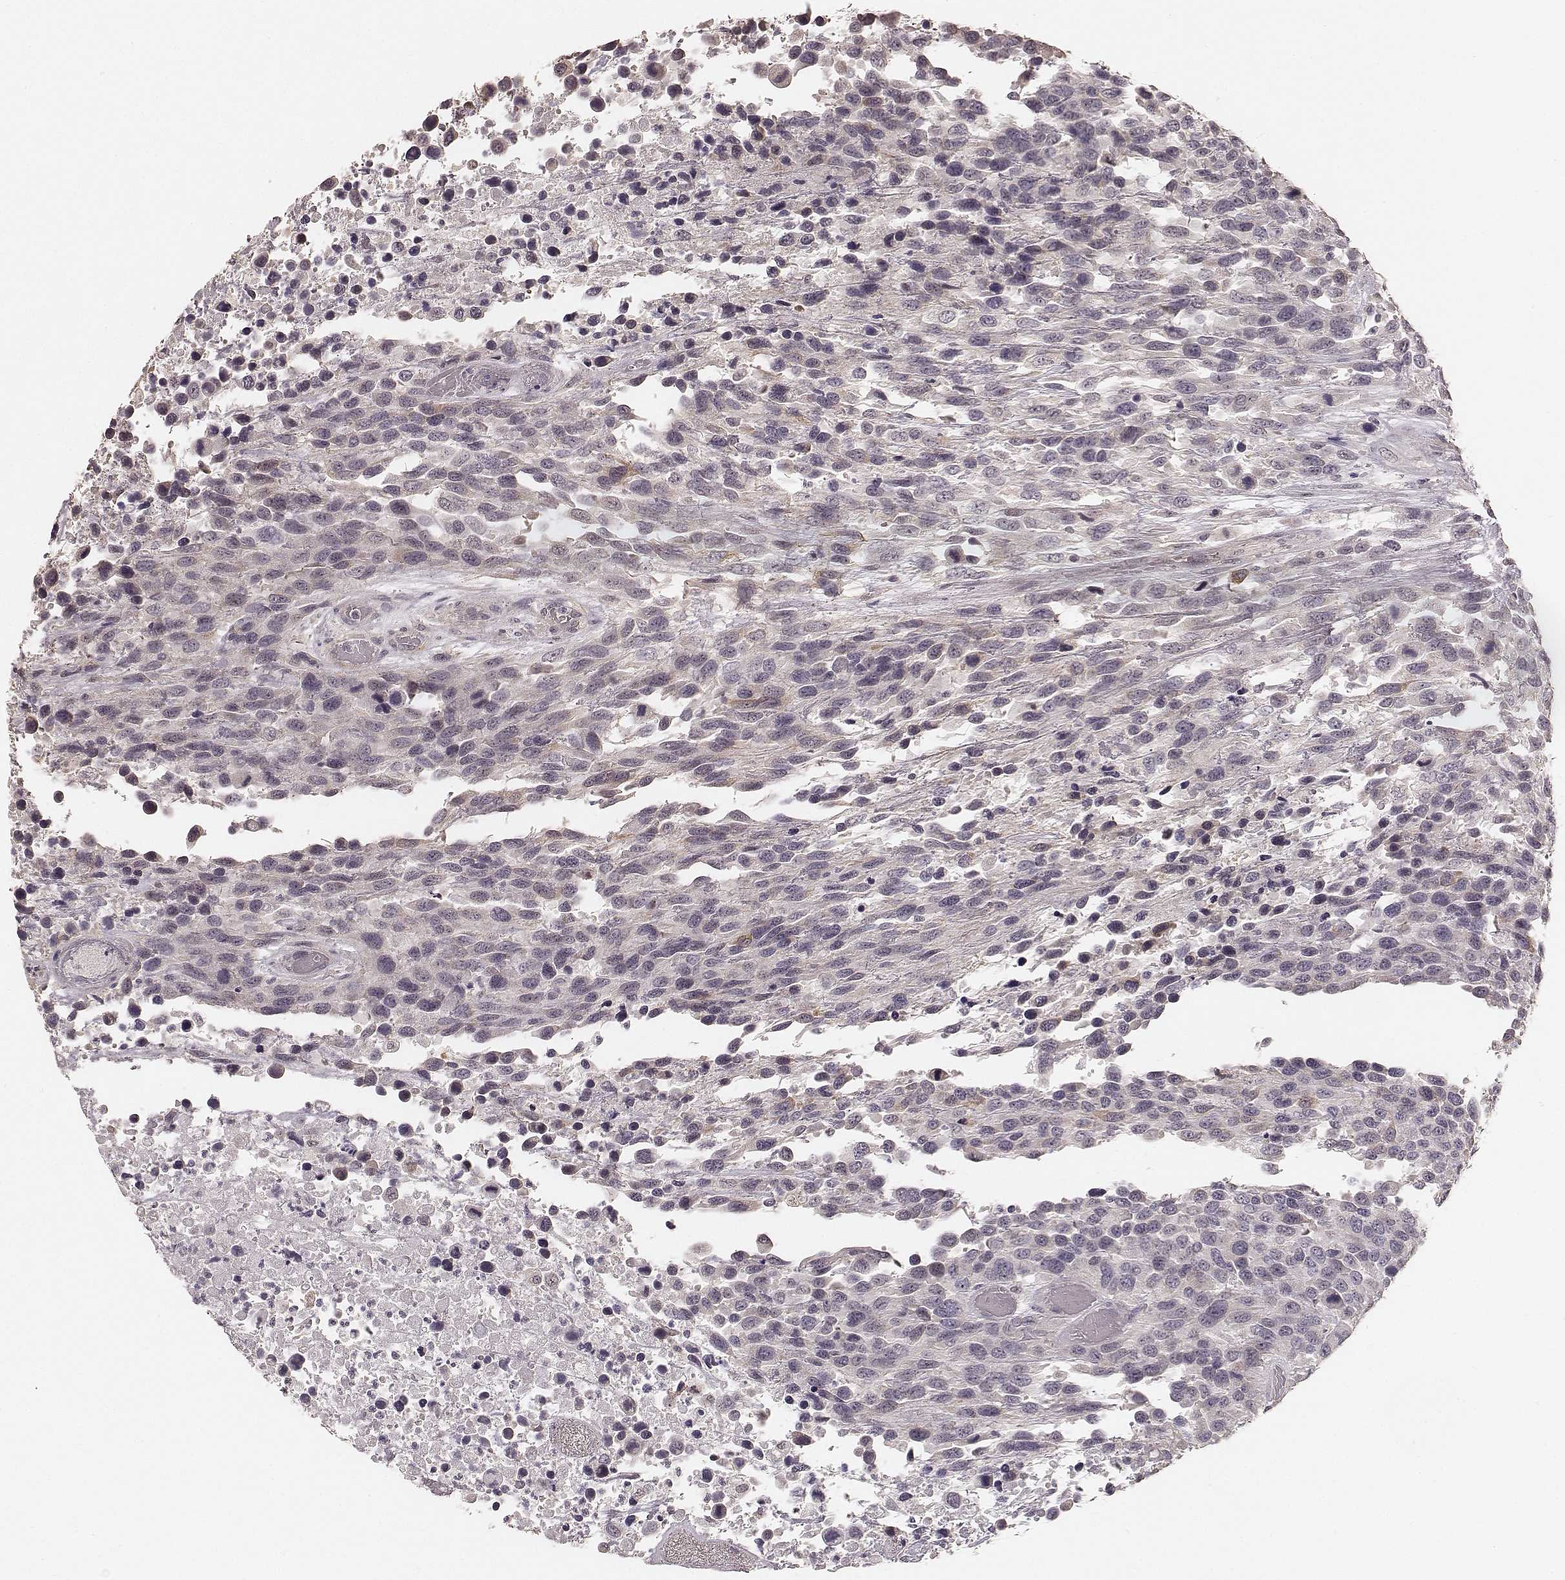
{"staining": {"intensity": "negative", "quantity": "none", "location": "none"}, "tissue": "urothelial cancer", "cell_type": "Tumor cells", "image_type": "cancer", "snomed": [{"axis": "morphology", "description": "Urothelial carcinoma, High grade"}, {"axis": "topography", "description": "Urinary bladder"}], "caption": "Immunohistochemistry of high-grade urothelial carcinoma shows no positivity in tumor cells.", "gene": "LY6K", "patient": {"sex": "female", "age": 70}}